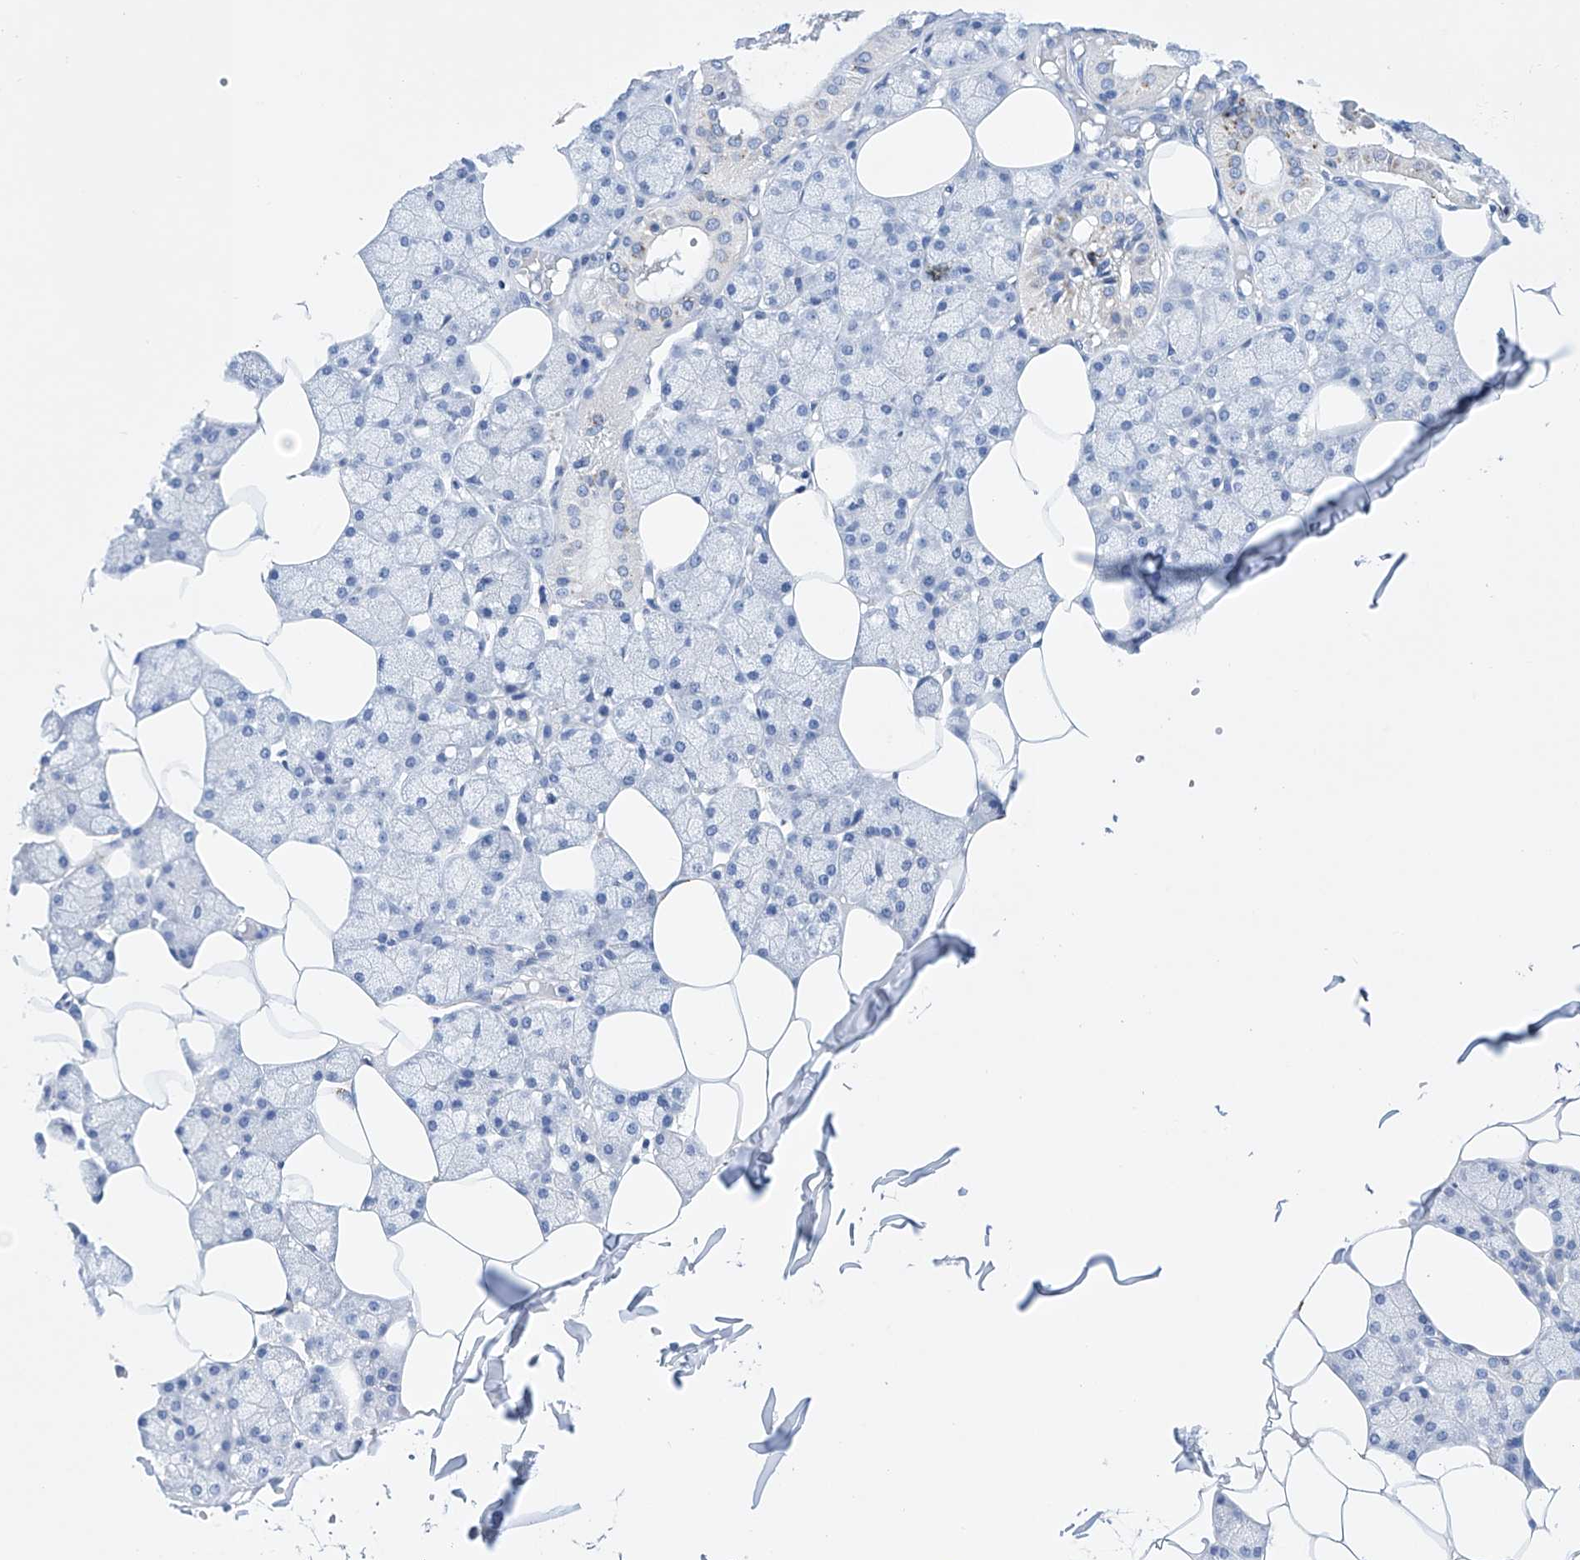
{"staining": {"intensity": "negative", "quantity": "none", "location": "none"}, "tissue": "salivary gland", "cell_type": "Glandular cells", "image_type": "normal", "snomed": [{"axis": "morphology", "description": "Normal tissue, NOS"}, {"axis": "topography", "description": "Salivary gland"}], "caption": "This is a photomicrograph of immunohistochemistry staining of unremarkable salivary gland, which shows no expression in glandular cells.", "gene": "LURAP1", "patient": {"sex": "male", "age": 62}}